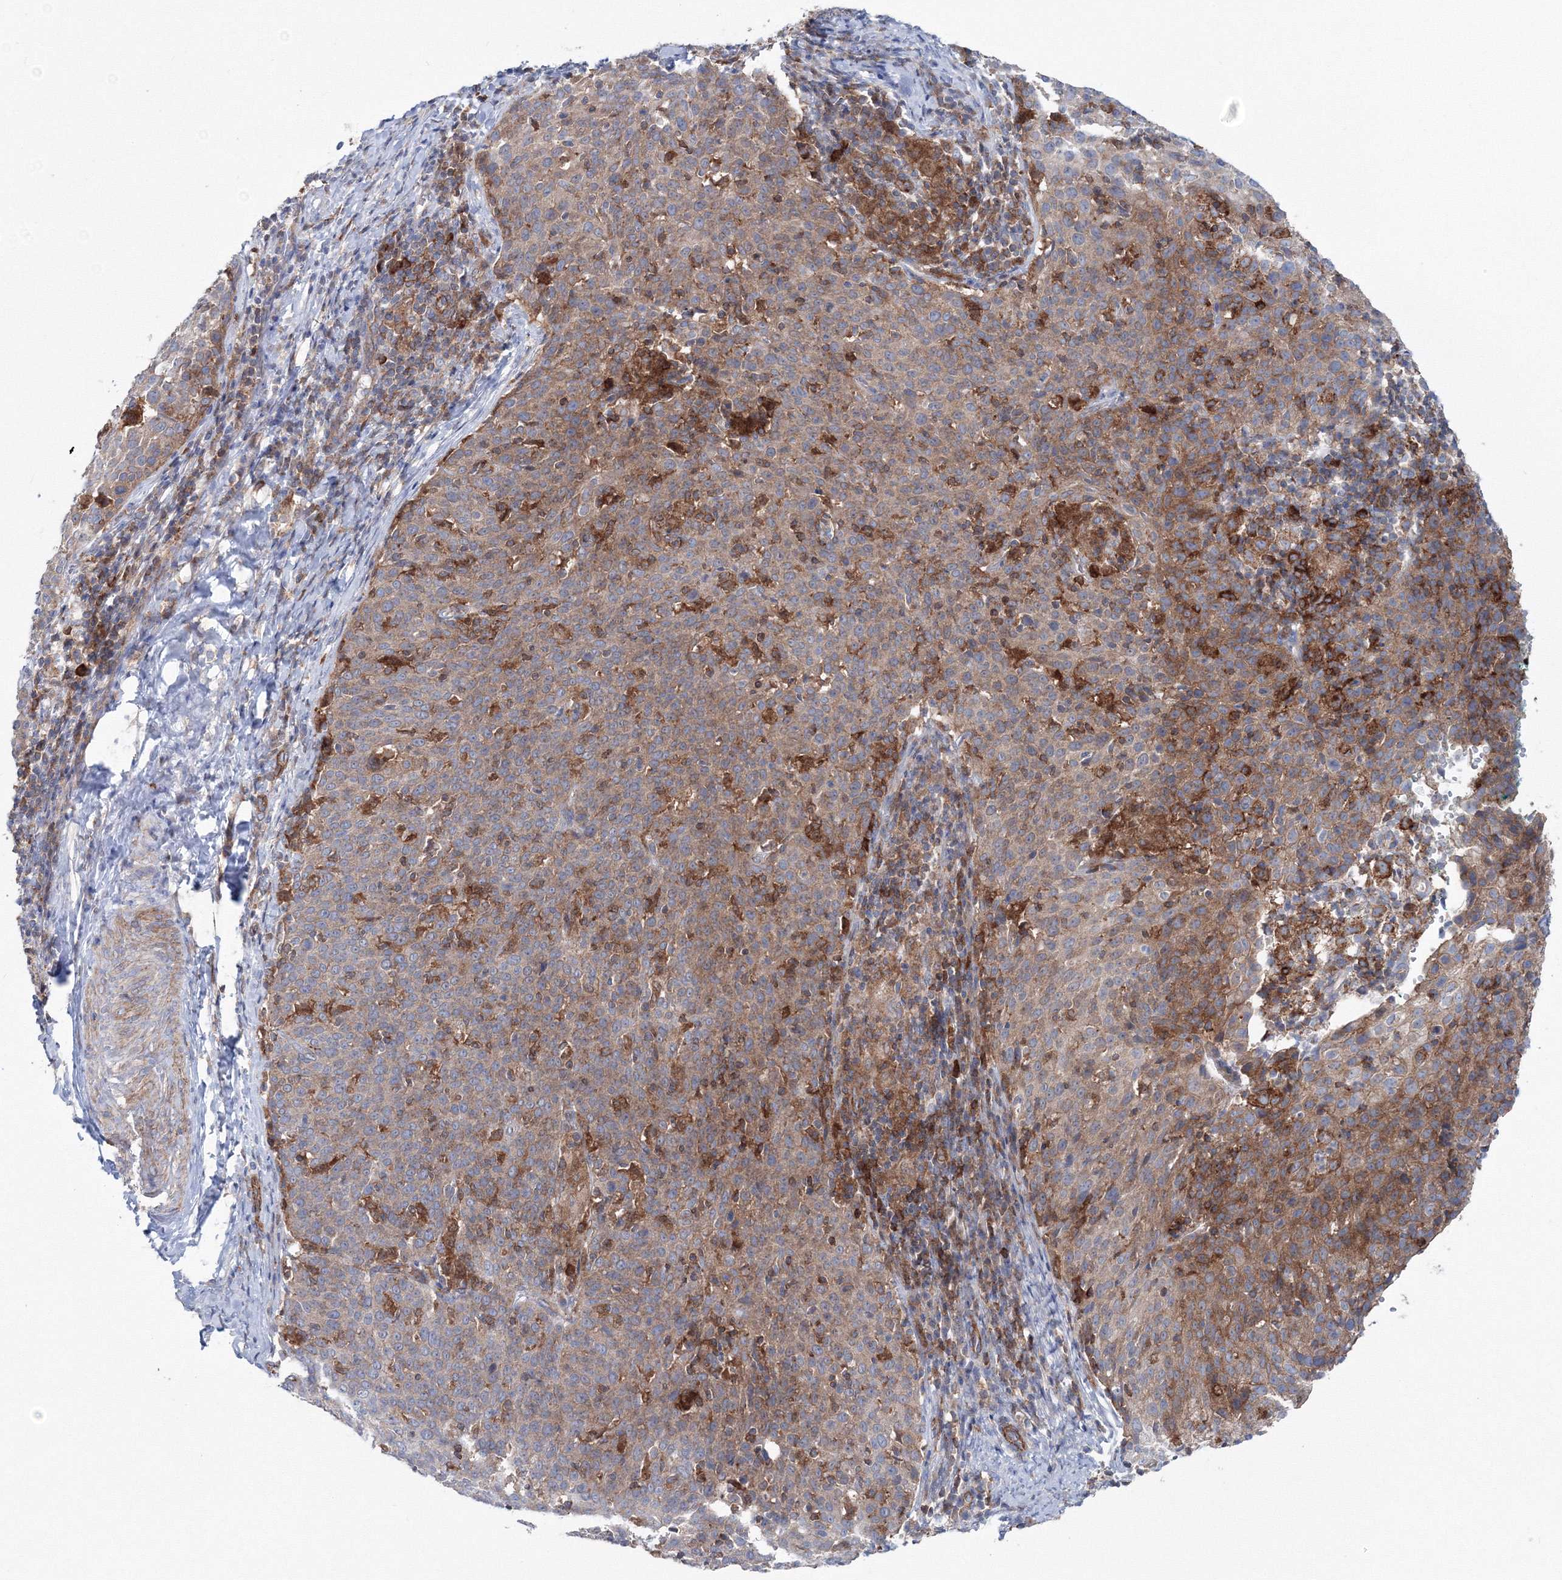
{"staining": {"intensity": "weak", "quantity": ">75%", "location": "cytoplasmic/membranous"}, "tissue": "cervical cancer", "cell_type": "Tumor cells", "image_type": "cancer", "snomed": [{"axis": "morphology", "description": "Squamous cell carcinoma, NOS"}, {"axis": "topography", "description": "Cervix"}], "caption": "The immunohistochemical stain highlights weak cytoplasmic/membranous expression in tumor cells of cervical cancer (squamous cell carcinoma) tissue.", "gene": "GGA2", "patient": {"sex": "female", "age": 38}}